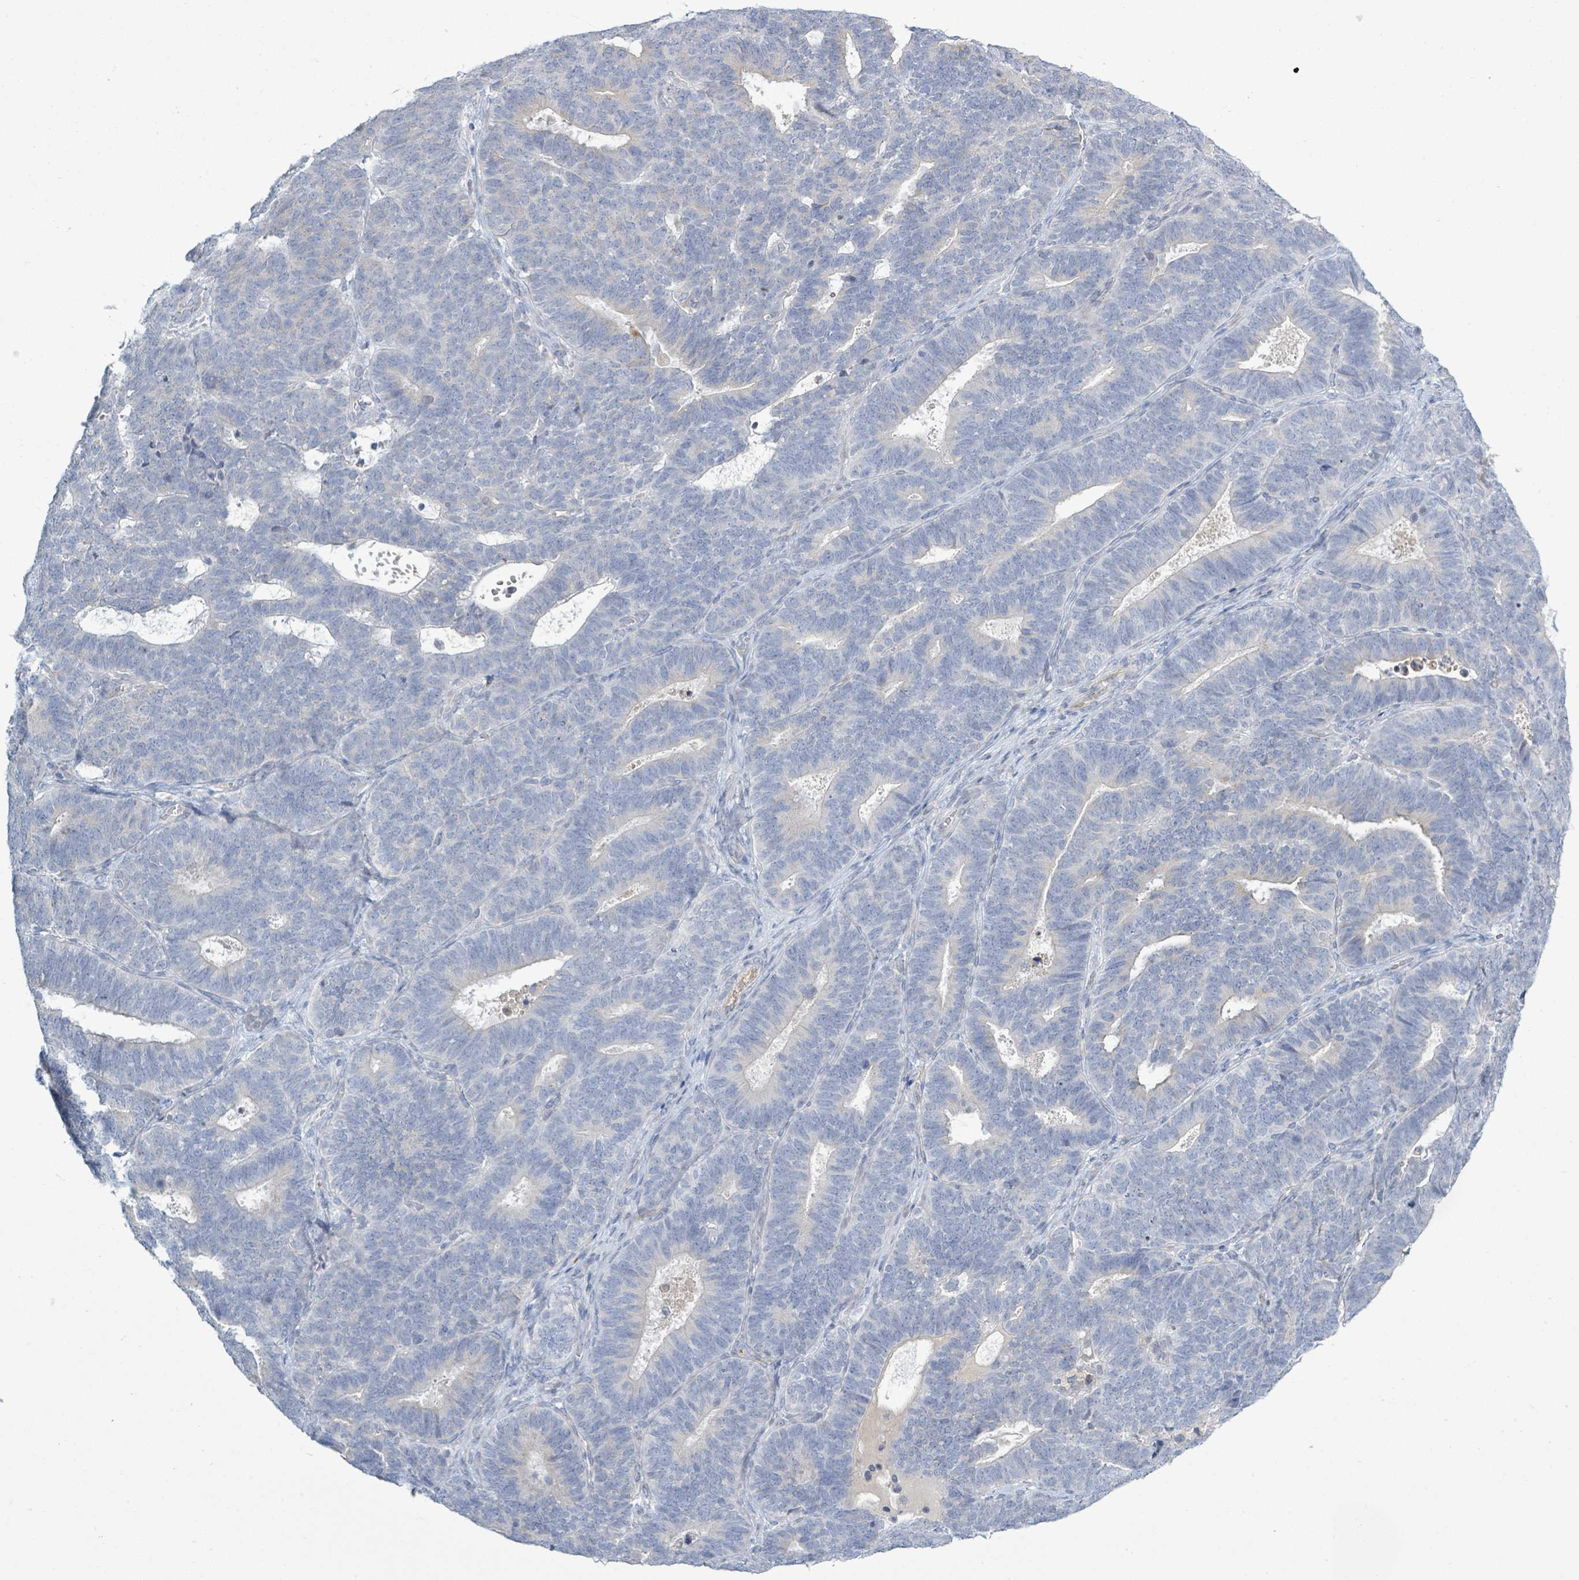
{"staining": {"intensity": "negative", "quantity": "none", "location": "none"}, "tissue": "endometrial cancer", "cell_type": "Tumor cells", "image_type": "cancer", "snomed": [{"axis": "morphology", "description": "Adenocarcinoma, NOS"}, {"axis": "topography", "description": "Endometrium"}], "caption": "The immunohistochemistry (IHC) image has no significant staining in tumor cells of adenocarcinoma (endometrial) tissue.", "gene": "SIRPB1", "patient": {"sex": "female", "age": 70}}